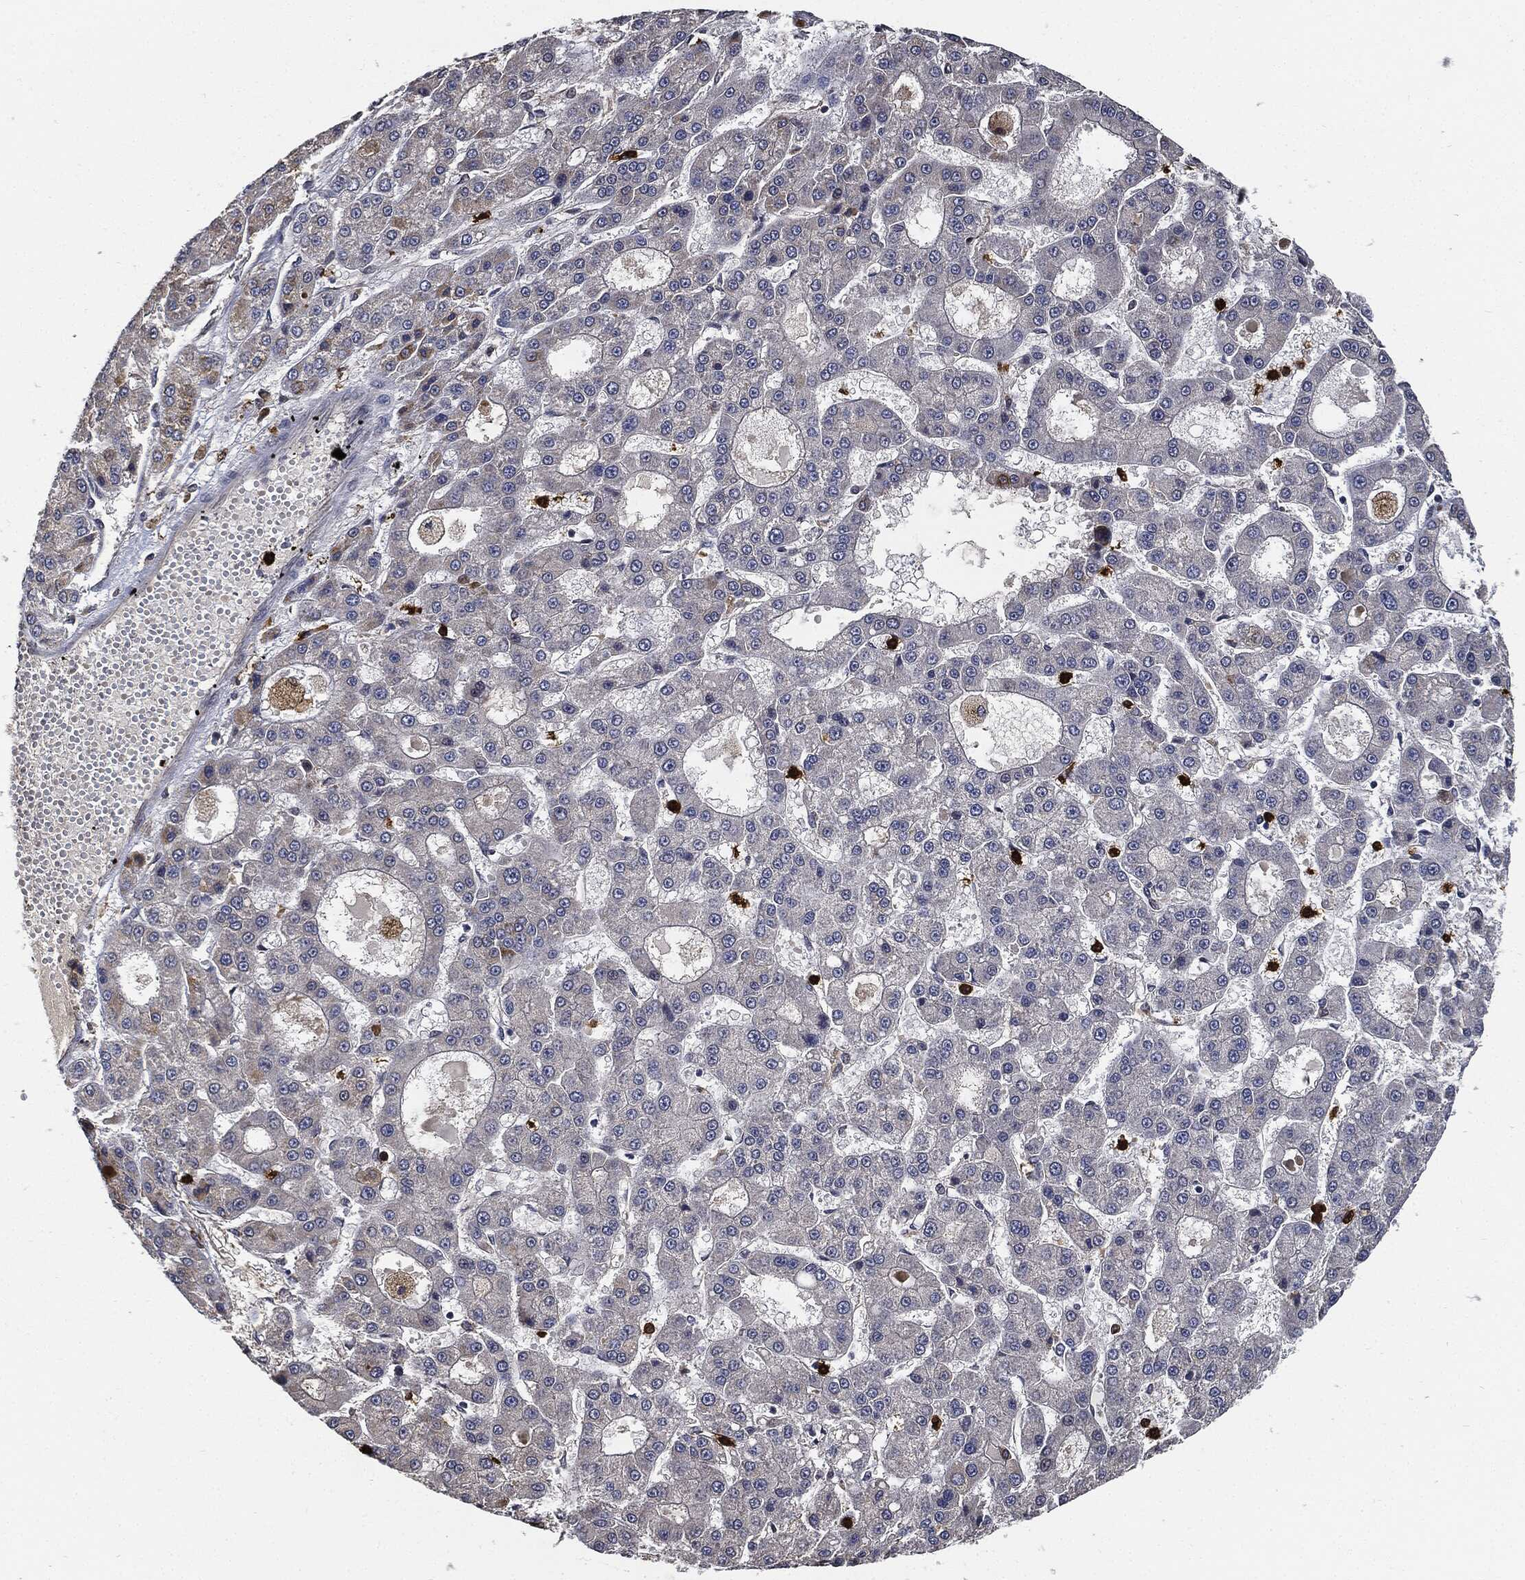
{"staining": {"intensity": "negative", "quantity": "none", "location": "none"}, "tissue": "liver cancer", "cell_type": "Tumor cells", "image_type": "cancer", "snomed": [{"axis": "morphology", "description": "Carcinoma, Hepatocellular, NOS"}, {"axis": "topography", "description": "Liver"}], "caption": "The immunohistochemistry (IHC) image has no significant staining in tumor cells of hepatocellular carcinoma (liver) tissue.", "gene": "S100A9", "patient": {"sex": "male", "age": 70}}